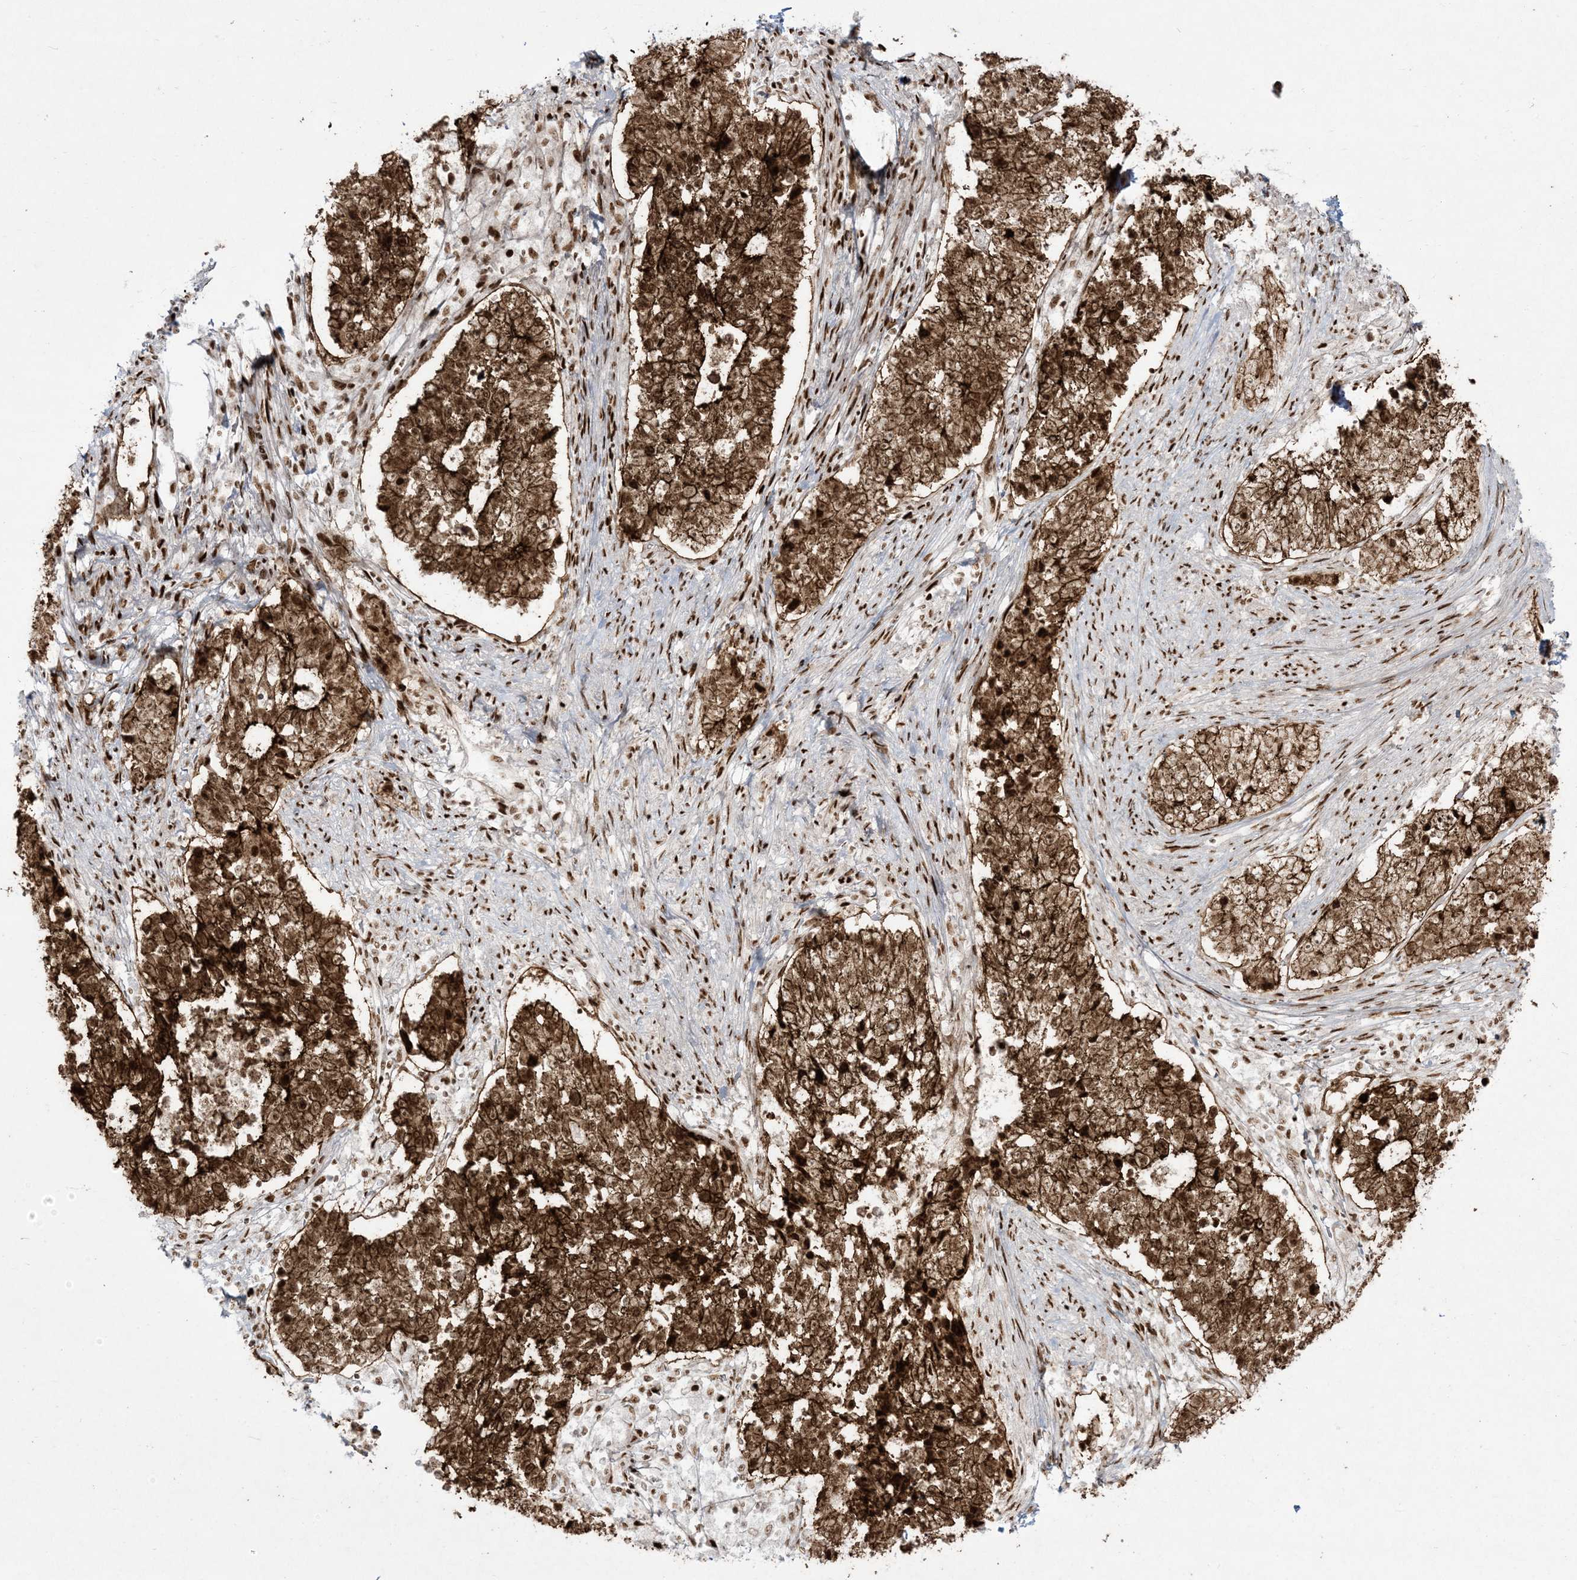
{"staining": {"intensity": "strong", "quantity": ">75%", "location": "cytoplasmic/membranous,nuclear"}, "tissue": "stomach cancer", "cell_type": "Tumor cells", "image_type": "cancer", "snomed": [{"axis": "morphology", "description": "Adenocarcinoma, NOS"}, {"axis": "topography", "description": "Stomach"}], "caption": "Immunohistochemical staining of human stomach cancer (adenocarcinoma) displays high levels of strong cytoplasmic/membranous and nuclear positivity in about >75% of tumor cells.", "gene": "RBM10", "patient": {"sex": "male", "age": 59}}